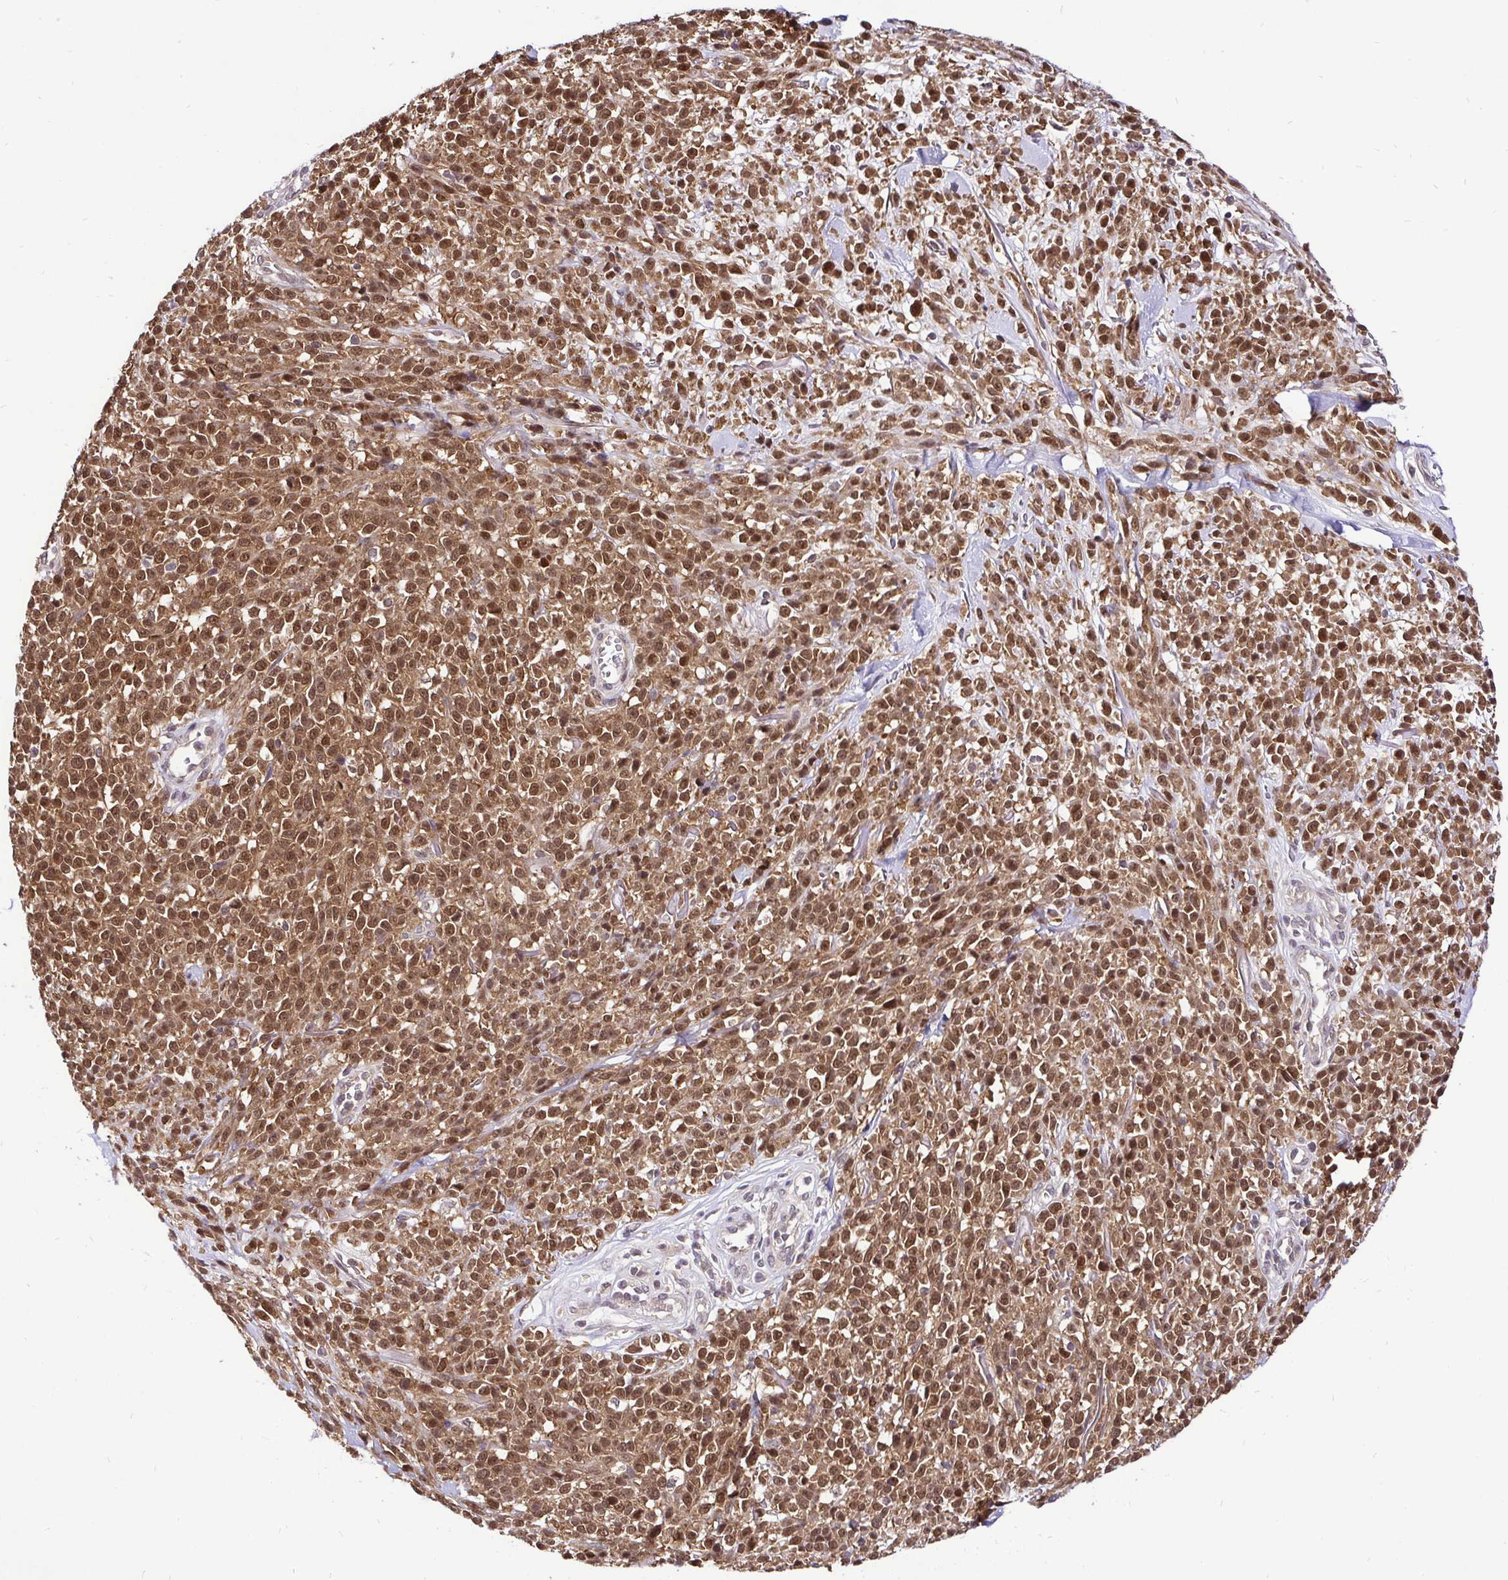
{"staining": {"intensity": "strong", "quantity": ">75%", "location": "cytoplasmic/membranous,nuclear"}, "tissue": "melanoma", "cell_type": "Tumor cells", "image_type": "cancer", "snomed": [{"axis": "morphology", "description": "Malignant melanoma, NOS"}, {"axis": "topography", "description": "Skin"}, {"axis": "topography", "description": "Skin of trunk"}], "caption": "Protein staining by immunohistochemistry exhibits strong cytoplasmic/membranous and nuclear expression in approximately >75% of tumor cells in melanoma.", "gene": "UBE2M", "patient": {"sex": "male", "age": 74}}